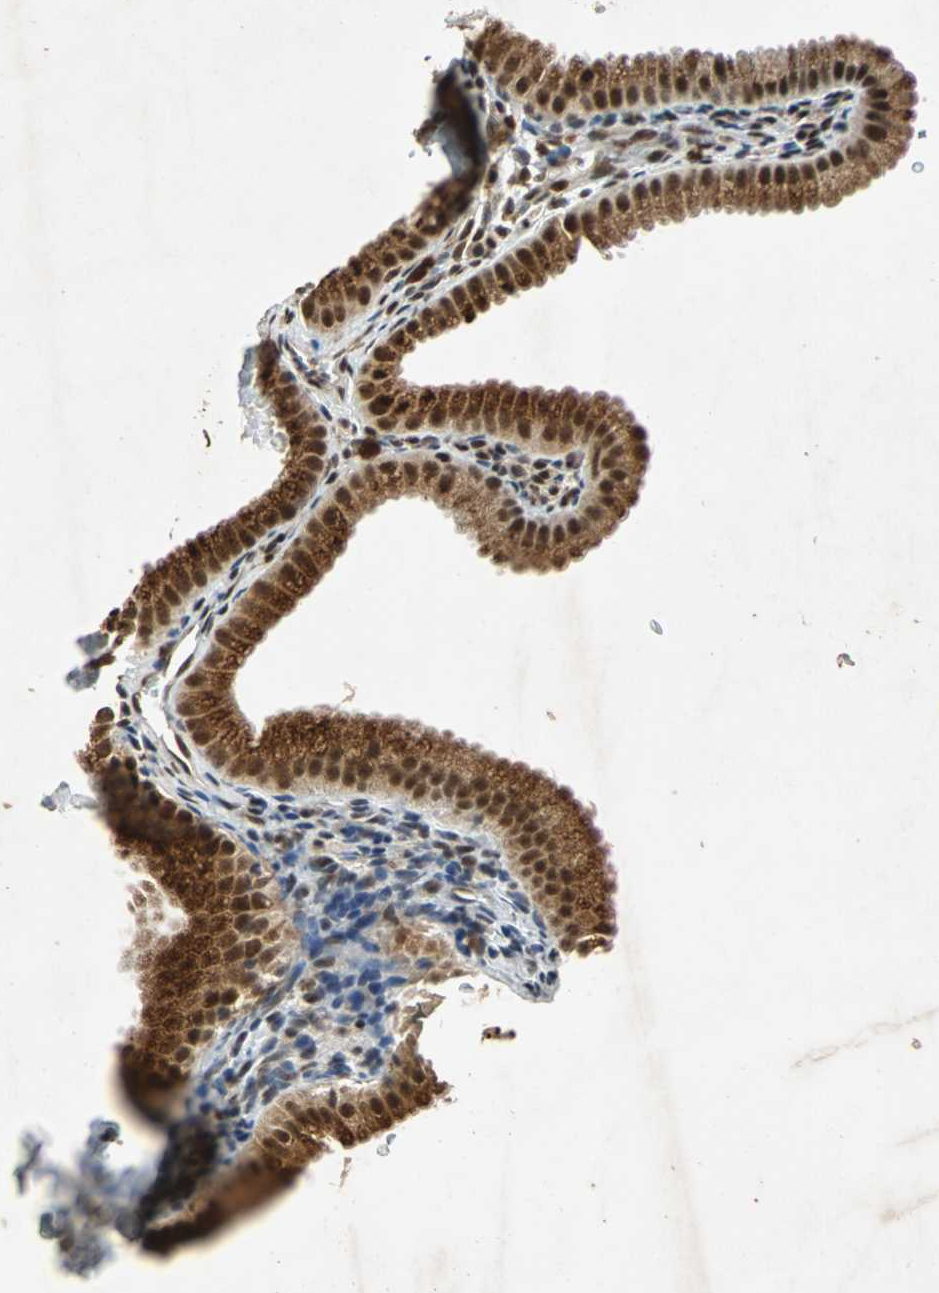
{"staining": {"intensity": "strong", "quantity": ">75%", "location": "cytoplasmic/membranous,nuclear"}, "tissue": "gallbladder", "cell_type": "Glandular cells", "image_type": "normal", "snomed": [{"axis": "morphology", "description": "Normal tissue, NOS"}, {"axis": "topography", "description": "Gallbladder"}], "caption": "Immunohistochemistry (DAB) staining of benign human gallbladder demonstrates strong cytoplasmic/membranous,nuclear protein staining in about >75% of glandular cells. (DAB IHC with brightfield microscopy, high magnification).", "gene": "TAF5", "patient": {"sex": "female", "age": 64}}